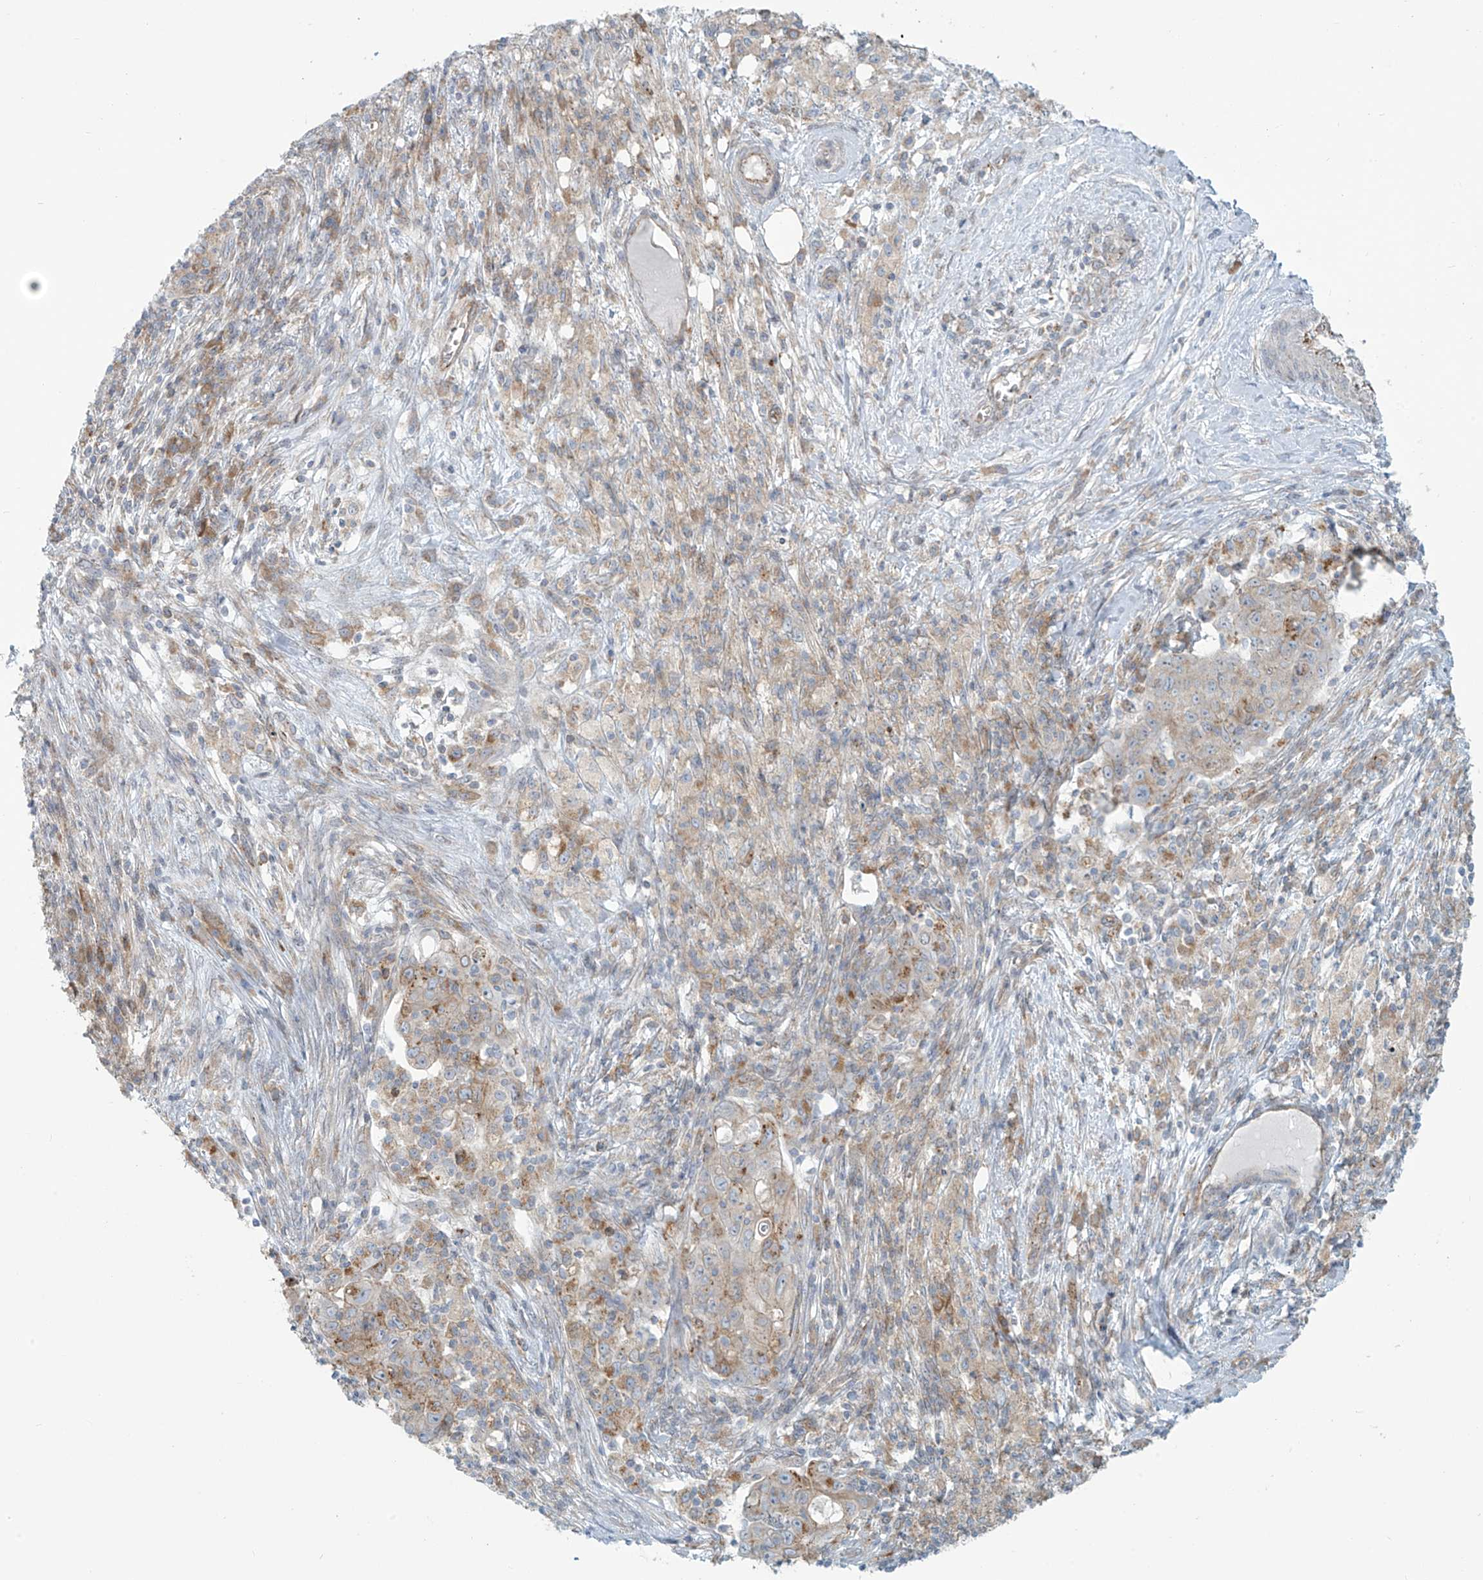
{"staining": {"intensity": "weak", "quantity": "<25%", "location": "cytoplasmic/membranous"}, "tissue": "ovarian cancer", "cell_type": "Tumor cells", "image_type": "cancer", "snomed": [{"axis": "morphology", "description": "Carcinoma, endometroid"}, {"axis": "topography", "description": "Ovary"}], "caption": "DAB immunohistochemical staining of ovarian cancer shows no significant staining in tumor cells.", "gene": "LZTS3", "patient": {"sex": "female", "age": 42}}